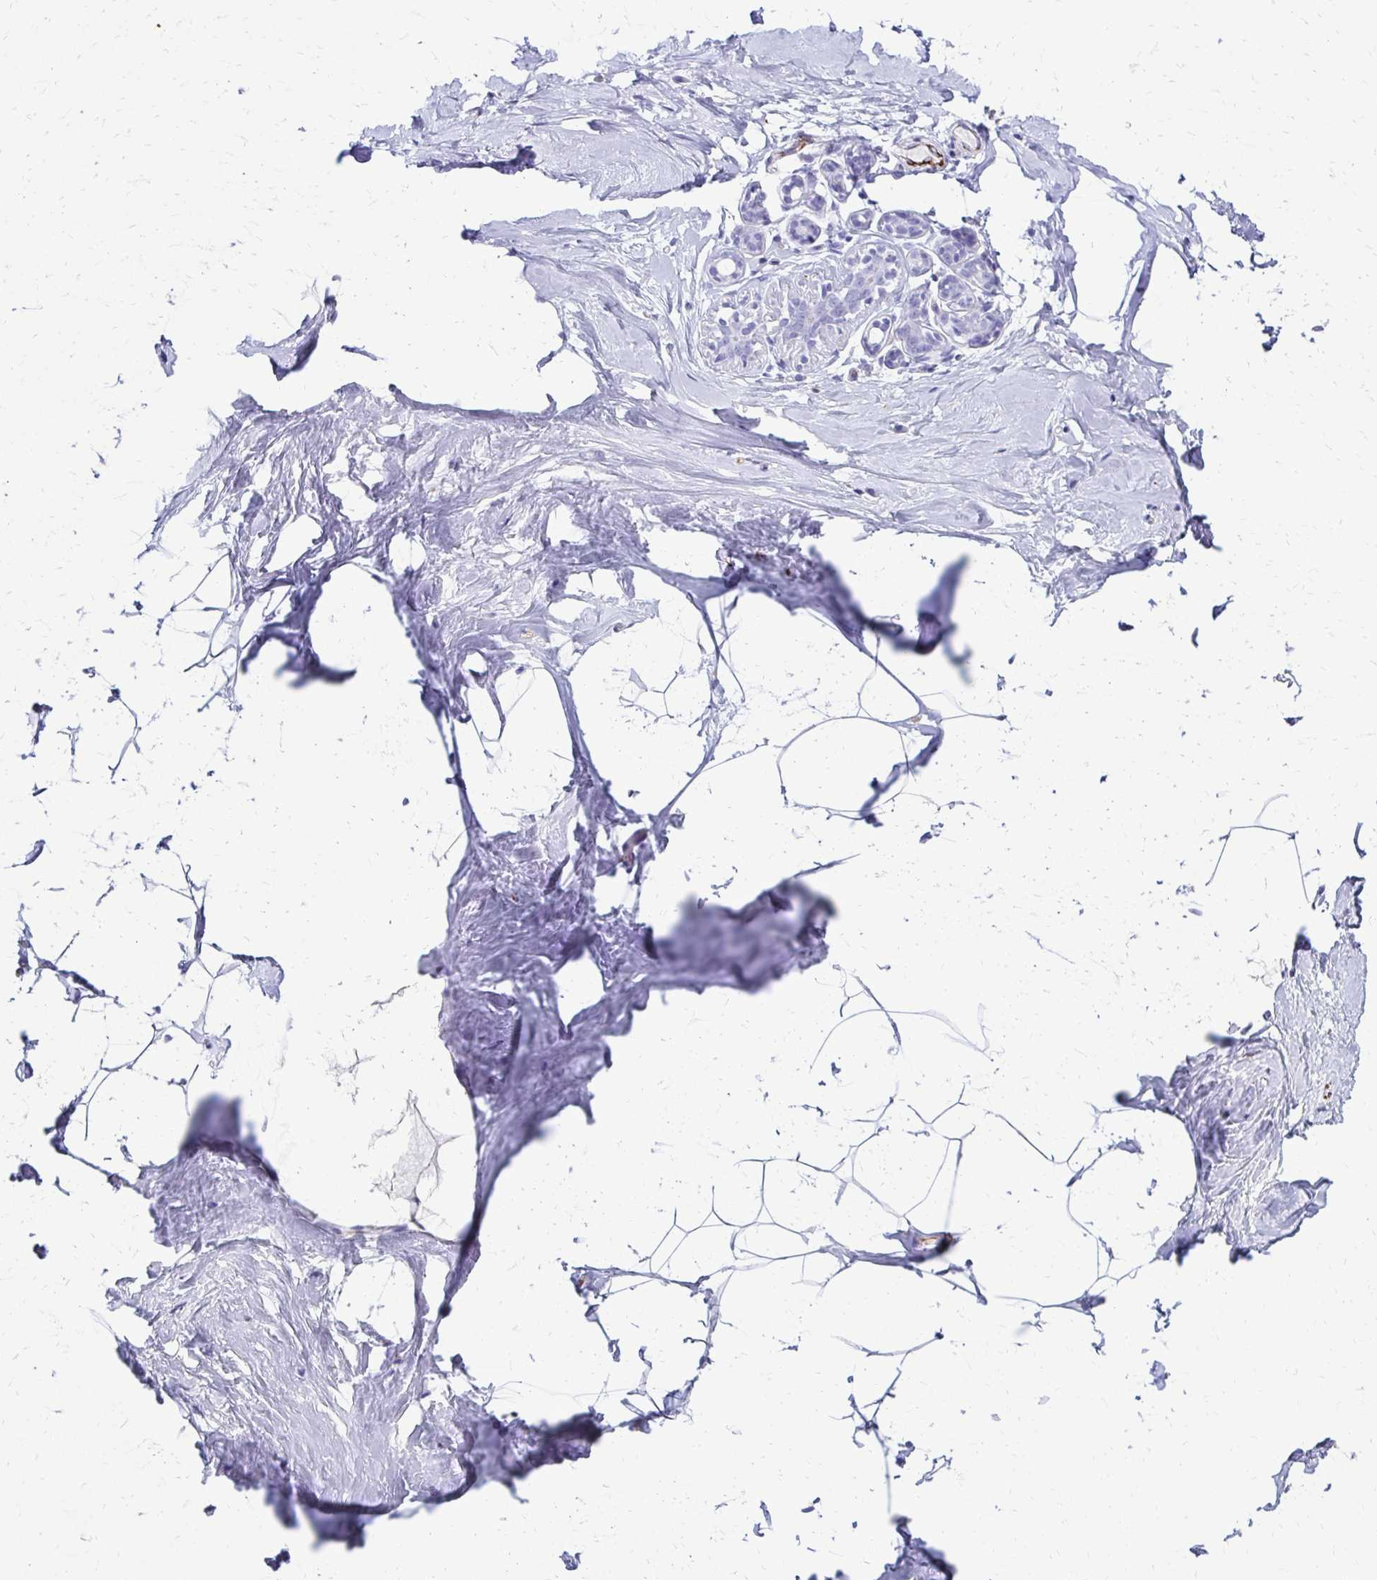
{"staining": {"intensity": "negative", "quantity": "none", "location": "none"}, "tissue": "breast", "cell_type": "Adipocytes", "image_type": "normal", "snomed": [{"axis": "morphology", "description": "Normal tissue, NOS"}, {"axis": "topography", "description": "Breast"}], "caption": "Histopathology image shows no significant protein positivity in adipocytes of benign breast.", "gene": "TMEM54", "patient": {"sex": "female", "age": 32}}